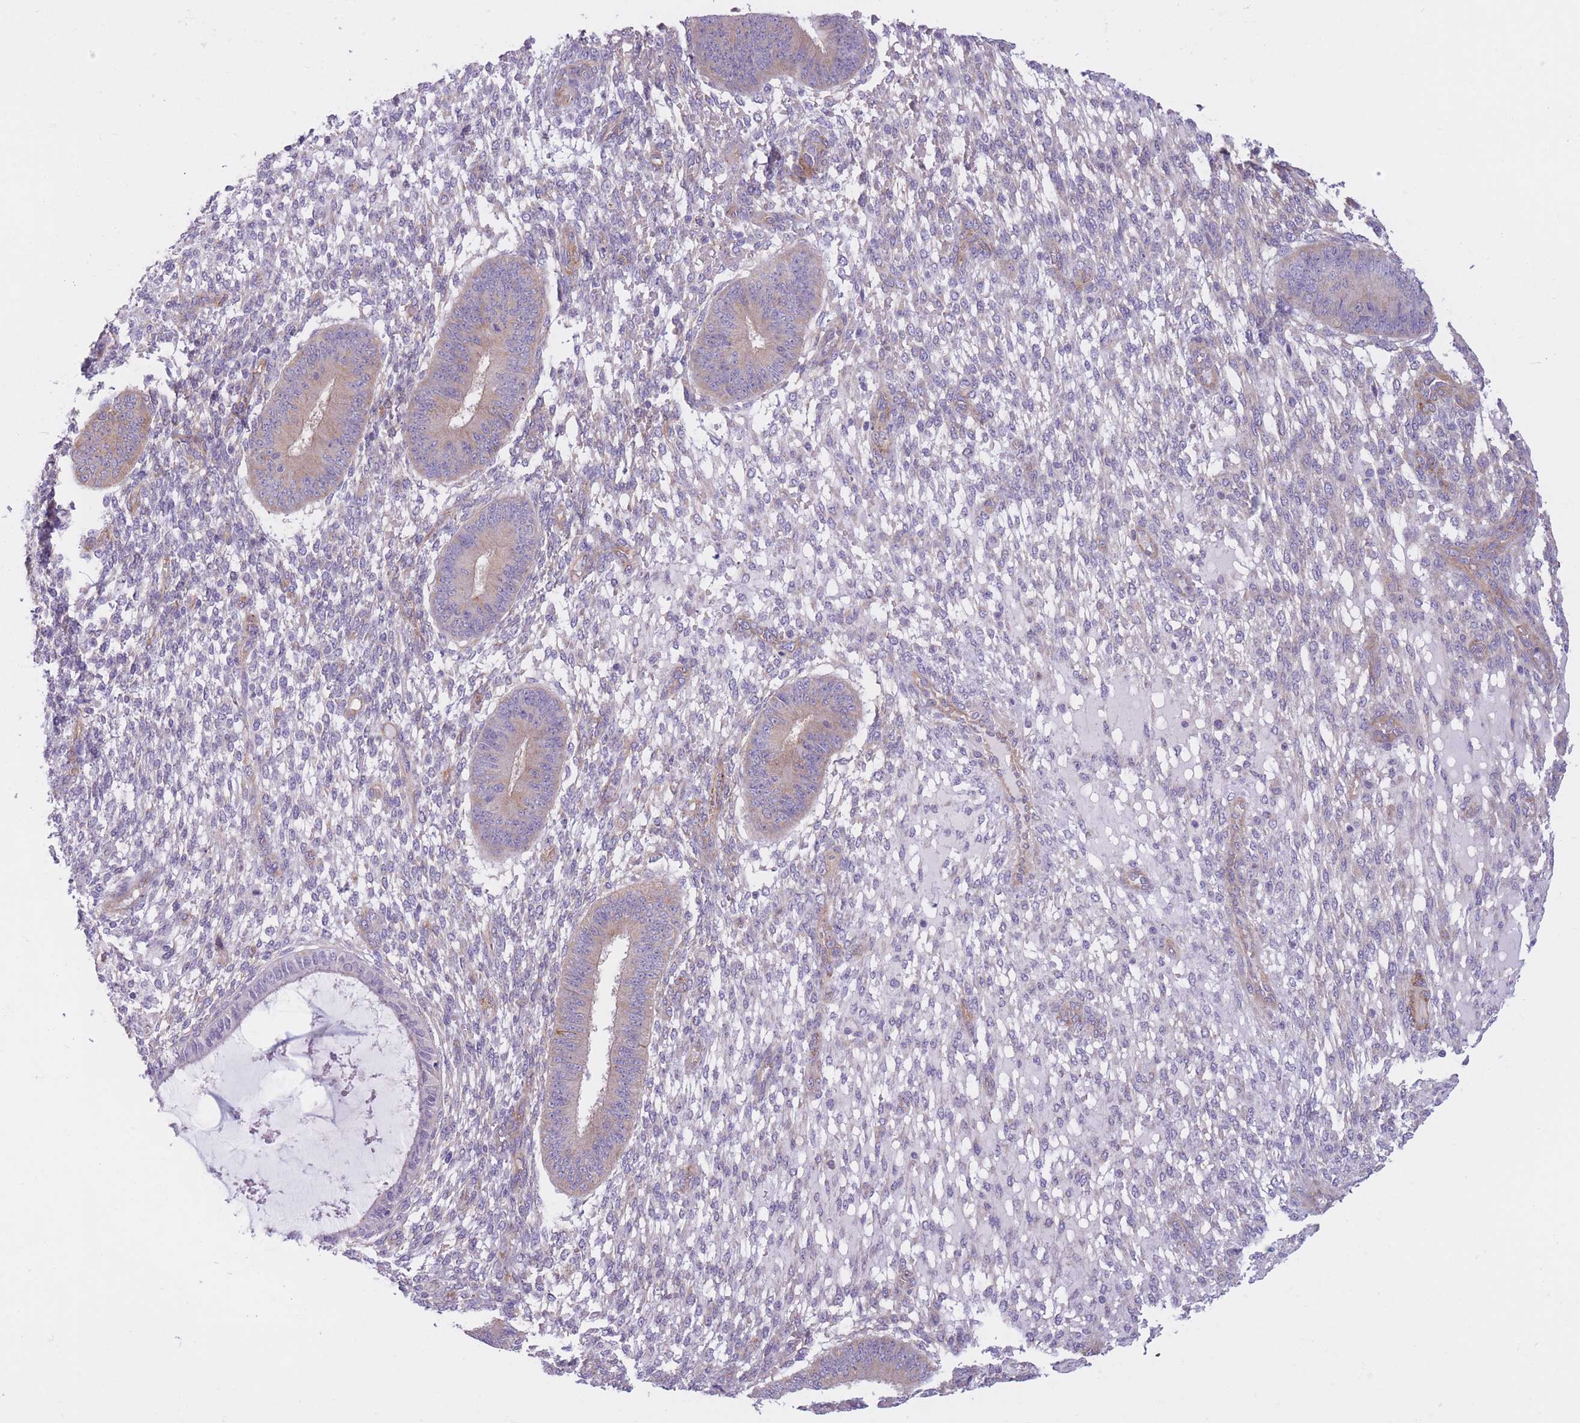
{"staining": {"intensity": "negative", "quantity": "none", "location": "none"}, "tissue": "endometrium", "cell_type": "Cells in endometrial stroma", "image_type": "normal", "snomed": [{"axis": "morphology", "description": "Normal tissue, NOS"}, {"axis": "topography", "description": "Endometrium"}], "caption": "This is an IHC histopathology image of benign endometrium. There is no expression in cells in endometrial stroma.", "gene": "SERPINB3", "patient": {"sex": "female", "age": 49}}